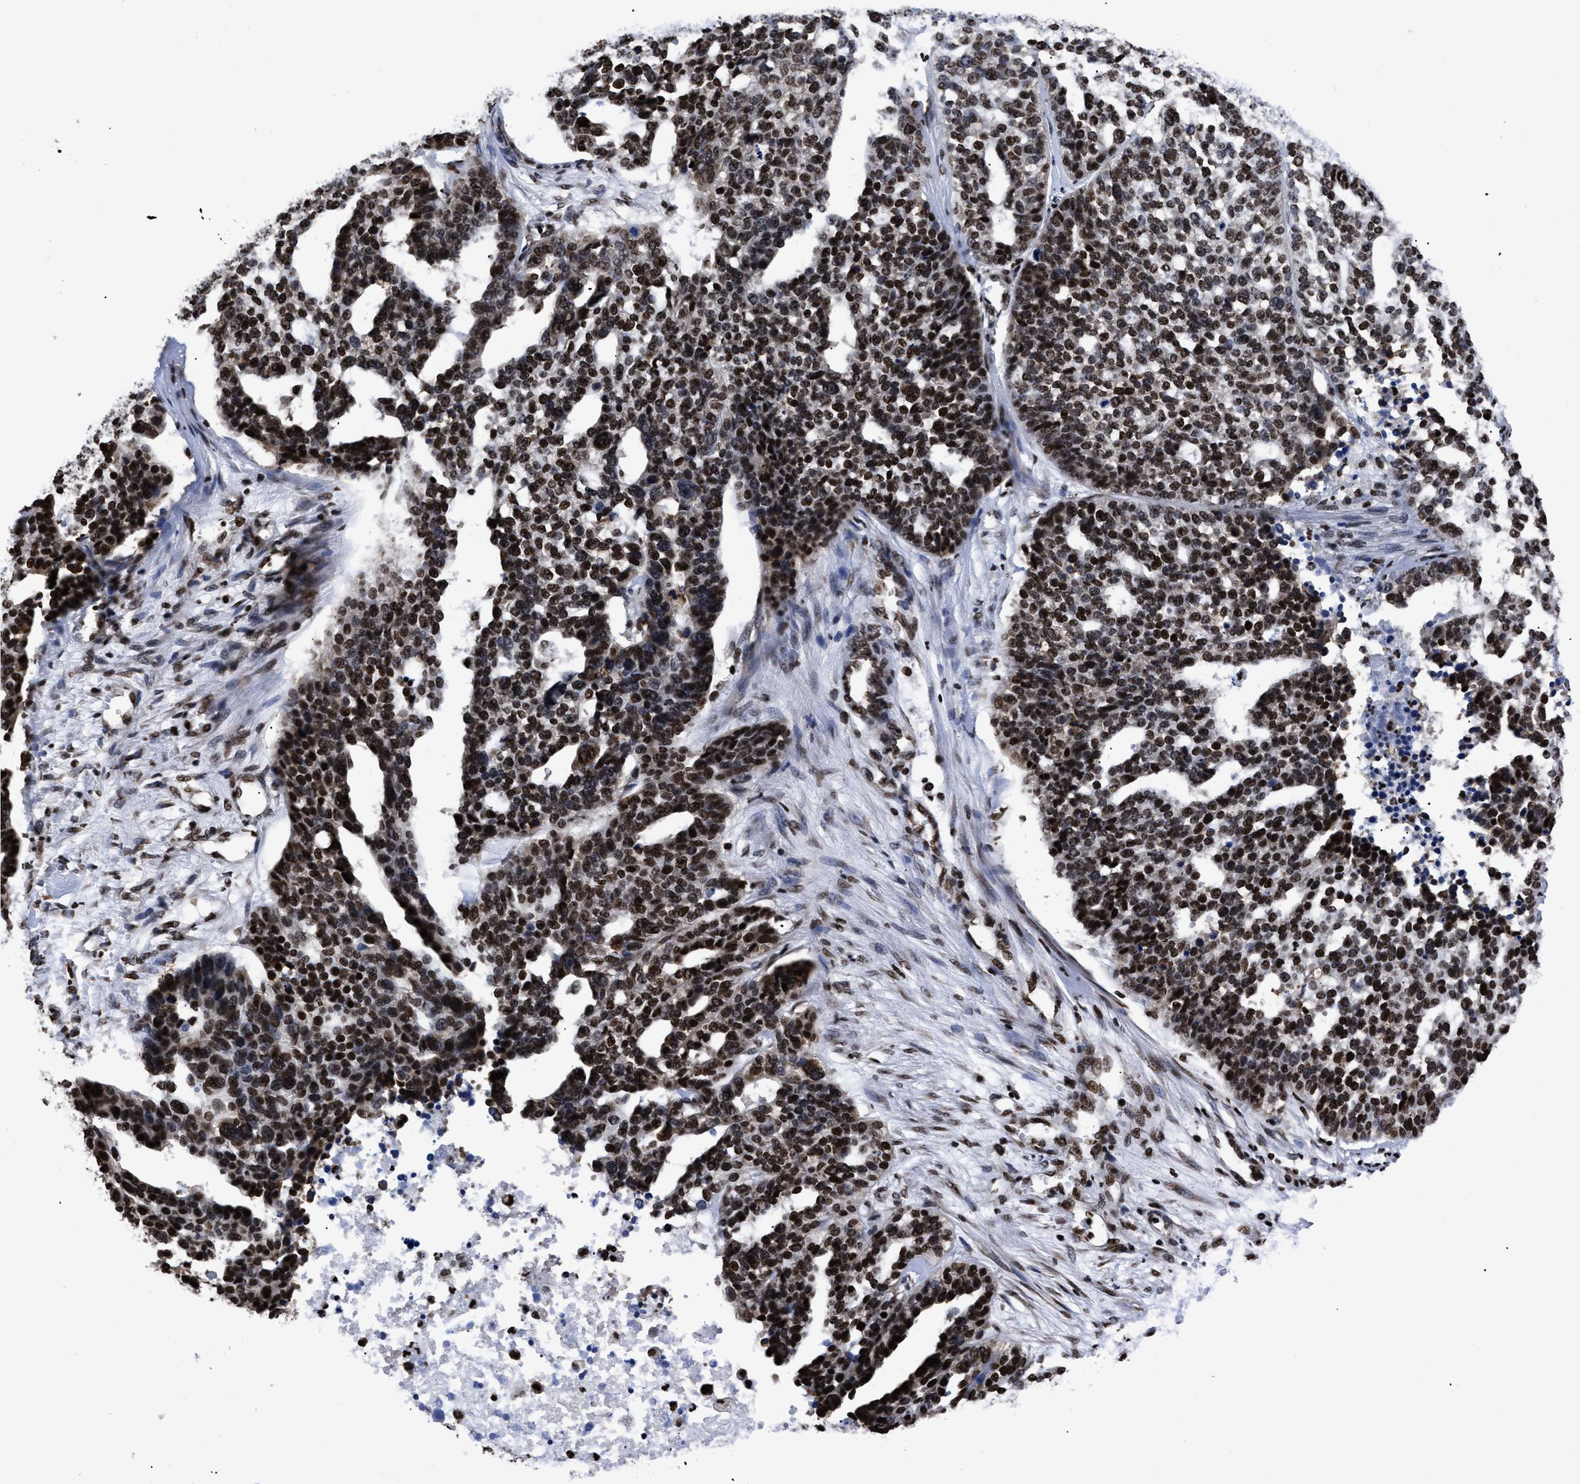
{"staining": {"intensity": "strong", "quantity": ">75%", "location": "nuclear"}, "tissue": "ovarian cancer", "cell_type": "Tumor cells", "image_type": "cancer", "snomed": [{"axis": "morphology", "description": "Cystadenocarcinoma, serous, NOS"}, {"axis": "topography", "description": "Ovary"}], "caption": "The image exhibits a brown stain indicating the presence of a protein in the nuclear of tumor cells in ovarian serous cystadenocarcinoma. (Brightfield microscopy of DAB IHC at high magnification).", "gene": "CALHM3", "patient": {"sex": "female", "age": 59}}